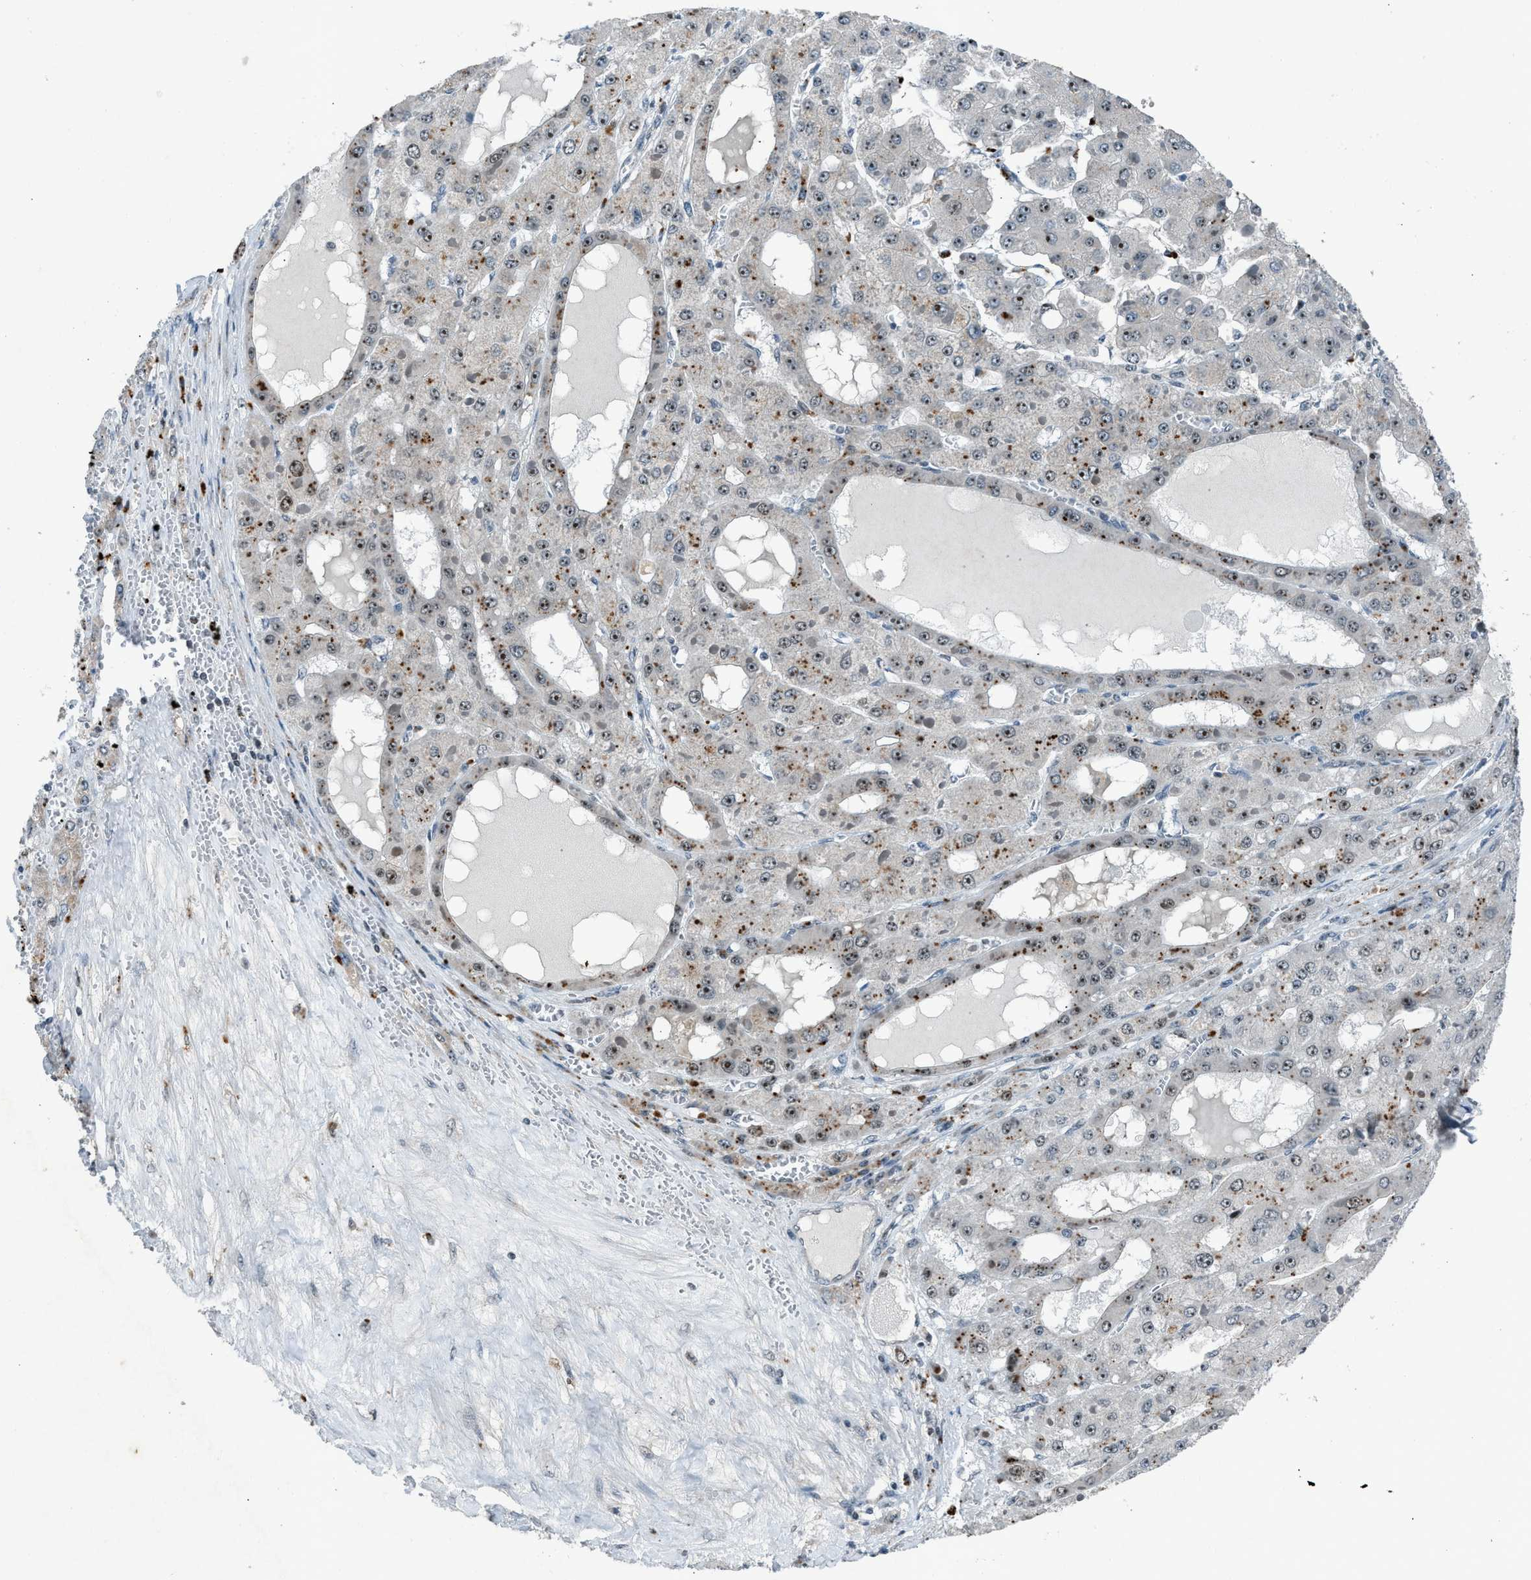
{"staining": {"intensity": "negative", "quantity": "none", "location": "none"}, "tissue": "liver cancer", "cell_type": "Tumor cells", "image_type": "cancer", "snomed": [{"axis": "morphology", "description": "Carcinoma, Hepatocellular, NOS"}, {"axis": "topography", "description": "Liver"}], "caption": "An IHC image of liver hepatocellular carcinoma is shown. There is no staining in tumor cells of liver hepatocellular carcinoma.", "gene": "ADCY1", "patient": {"sex": "female", "age": 73}}